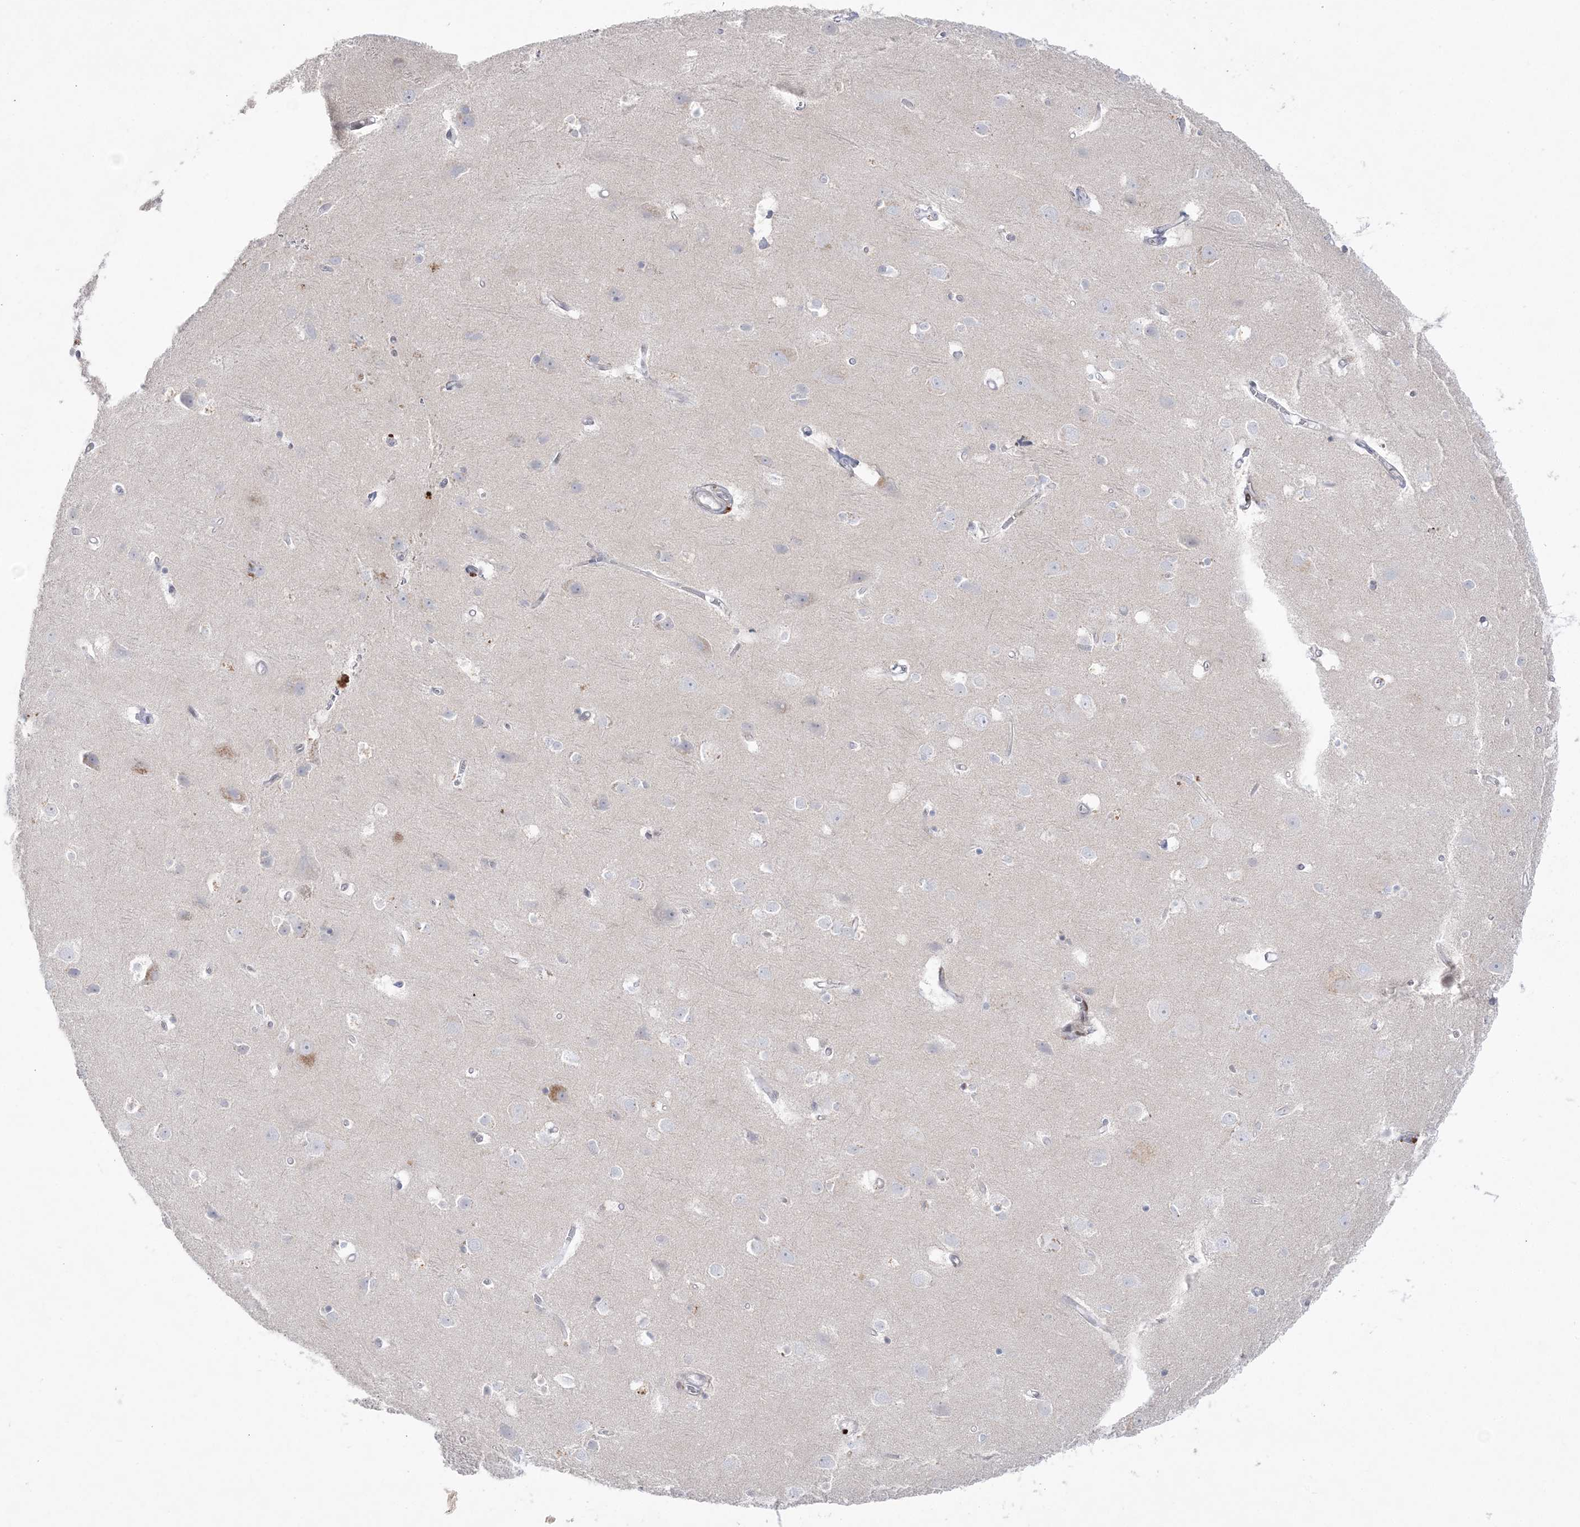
{"staining": {"intensity": "negative", "quantity": "none", "location": "none"}, "tissue": "cerebral cortex", "cell_type": "Endothelial cells", "image_type": "normal", "snomed": [{"axis": "morphology", "description": "Normal tissue, NOS"}, {"axis": "topography", "description": "Cerebral cortex"}], "caption": "Protein analysis of unremarkable cerebral cortex shows no significant positivity in endothelial cells.", "gene": "SH3BP4", "patient": {"sex": "male", "age": 54}}